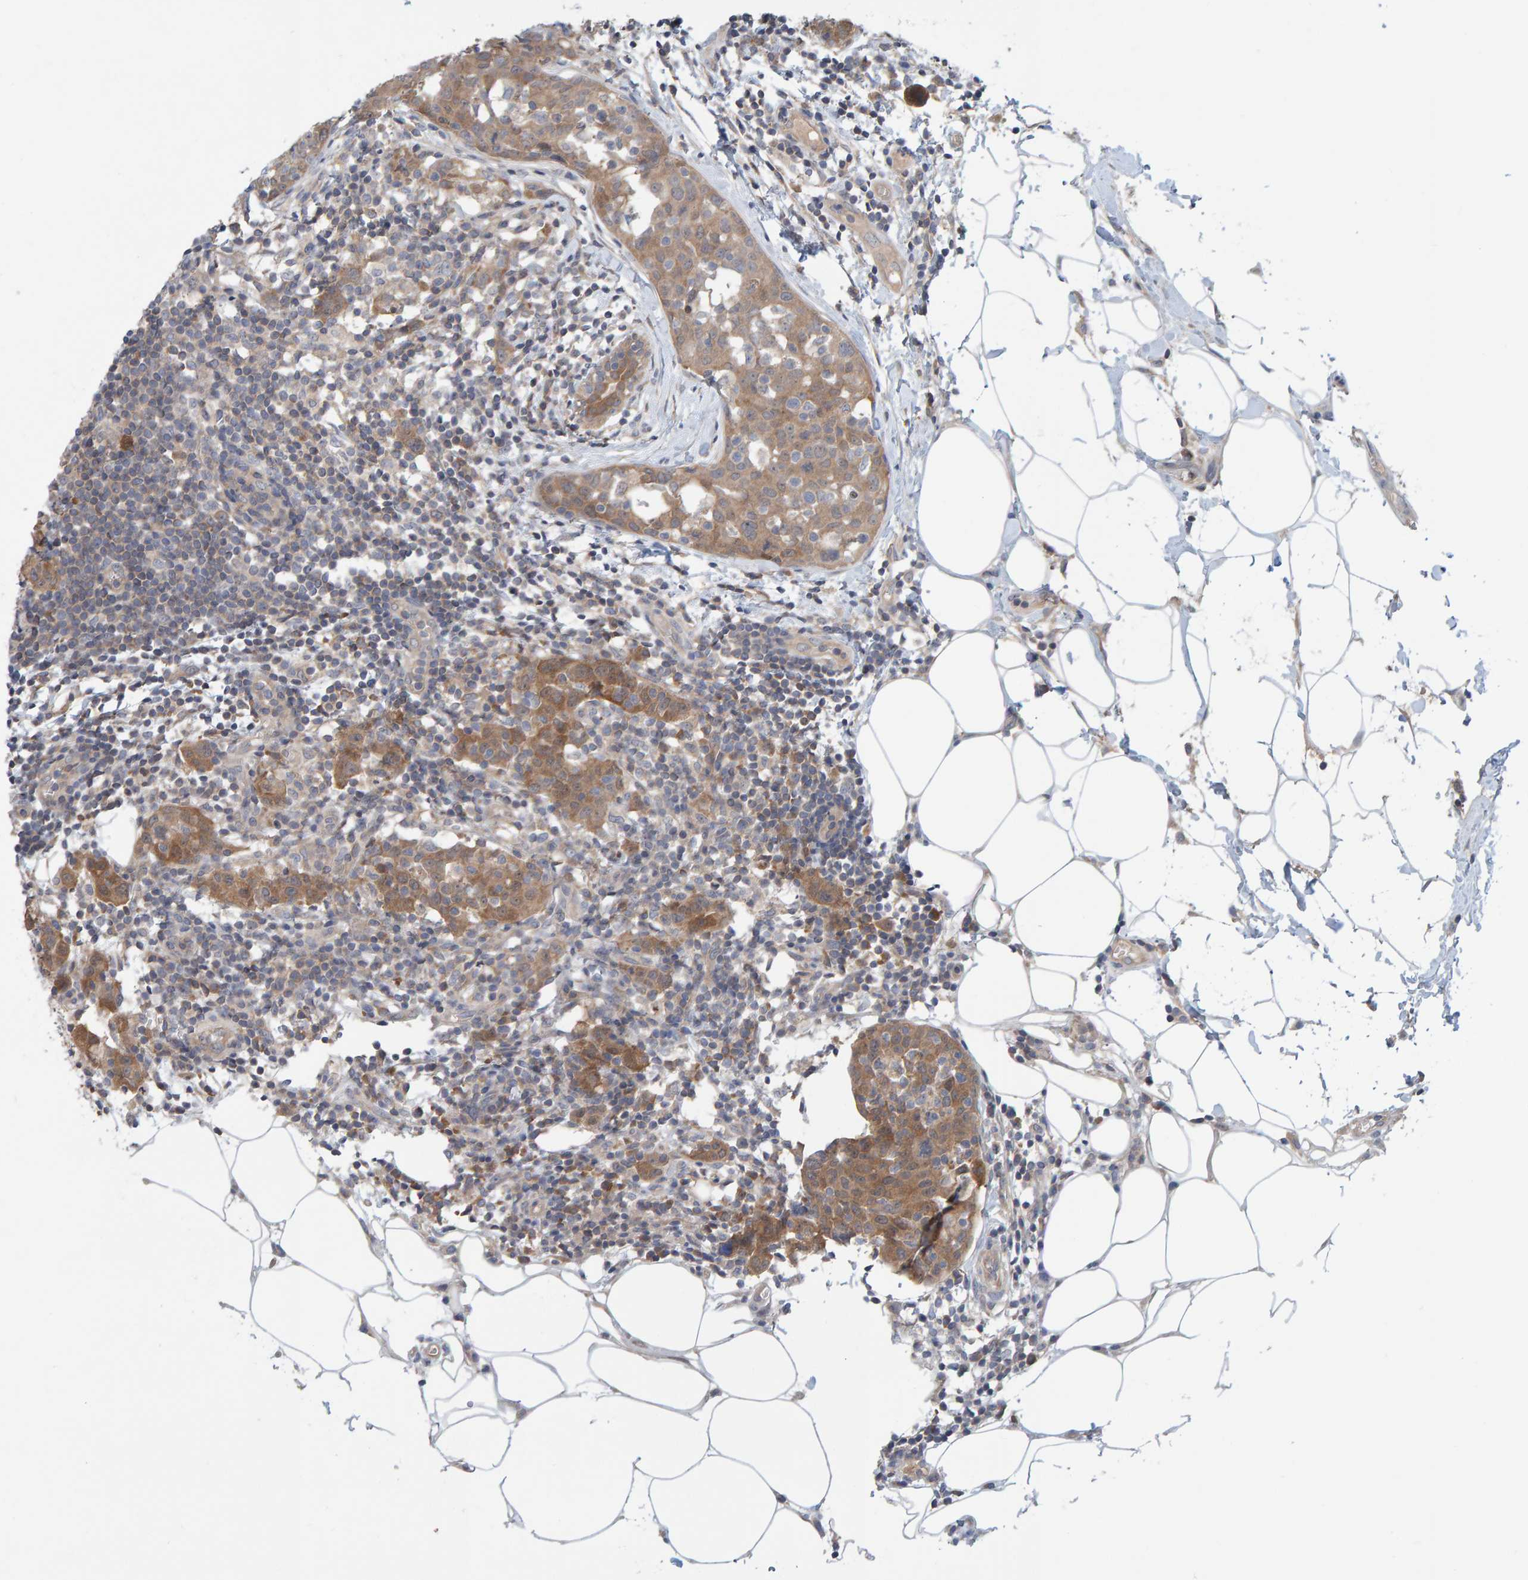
{"staining": {"intensity": "moderate", "quantity": ">75%", "location": "cytoplasmic/membranous"}, "tissue": "breast cancer", "cell_type": "Tumor cells", "image_type": "cancer", "snomed": [{"axis": "morphology", "description": "Normal tissue, NOS"}, {"axis": "morphology", "description": "Duct carcinoma"}, {"axis": "topography", "description": "Breast"}], "caption": "Human breast cancer (intraductal carcinoma) stained with a brown dye demonstrates moderate cytoplasmic/membranous positive positivity in approximately >75% of tumor cells.", "gene": "TATDN1", "patient": {"sex": "female", "age": 37}}